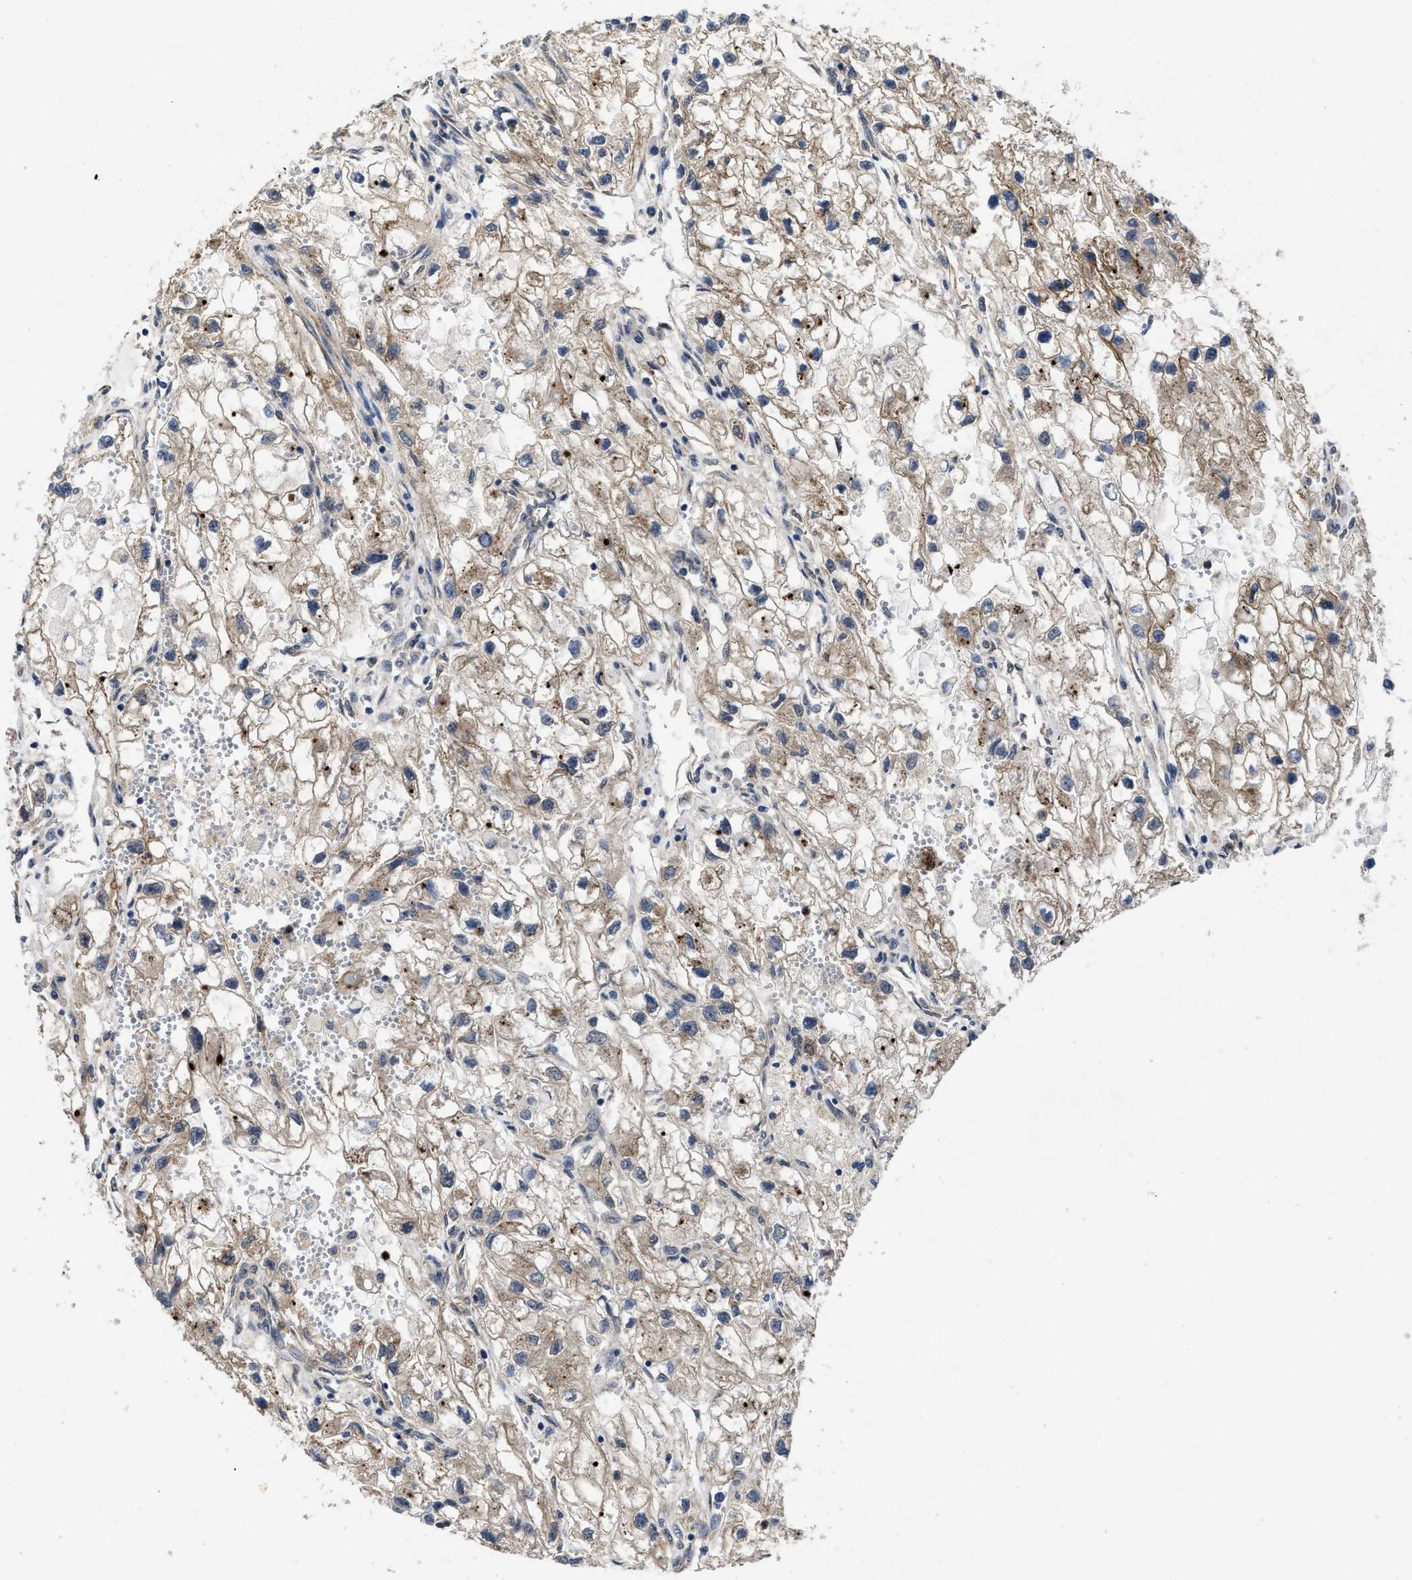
{"staining": {"intensity": "weak", "quantity": ">75%", "location": "cytoplasmic/membranous"}, "tissue": "renal cancer", "cell_type": "Tumor cells", "image_type": "cancer", "snomed": [{"axis": "morphology", "description": "Adenocarcinoma, NOS"}, {"axis": "topography", "description": "Kidney"}], "caption": "Human renal adenocarcinoma stained for a protein (brown) demonstrates weak cytoplasmic/membranous positive staining in about >75% of tumor cells.", "gene": "PKD2", "patient": {"sex": "female", "age": 70}}